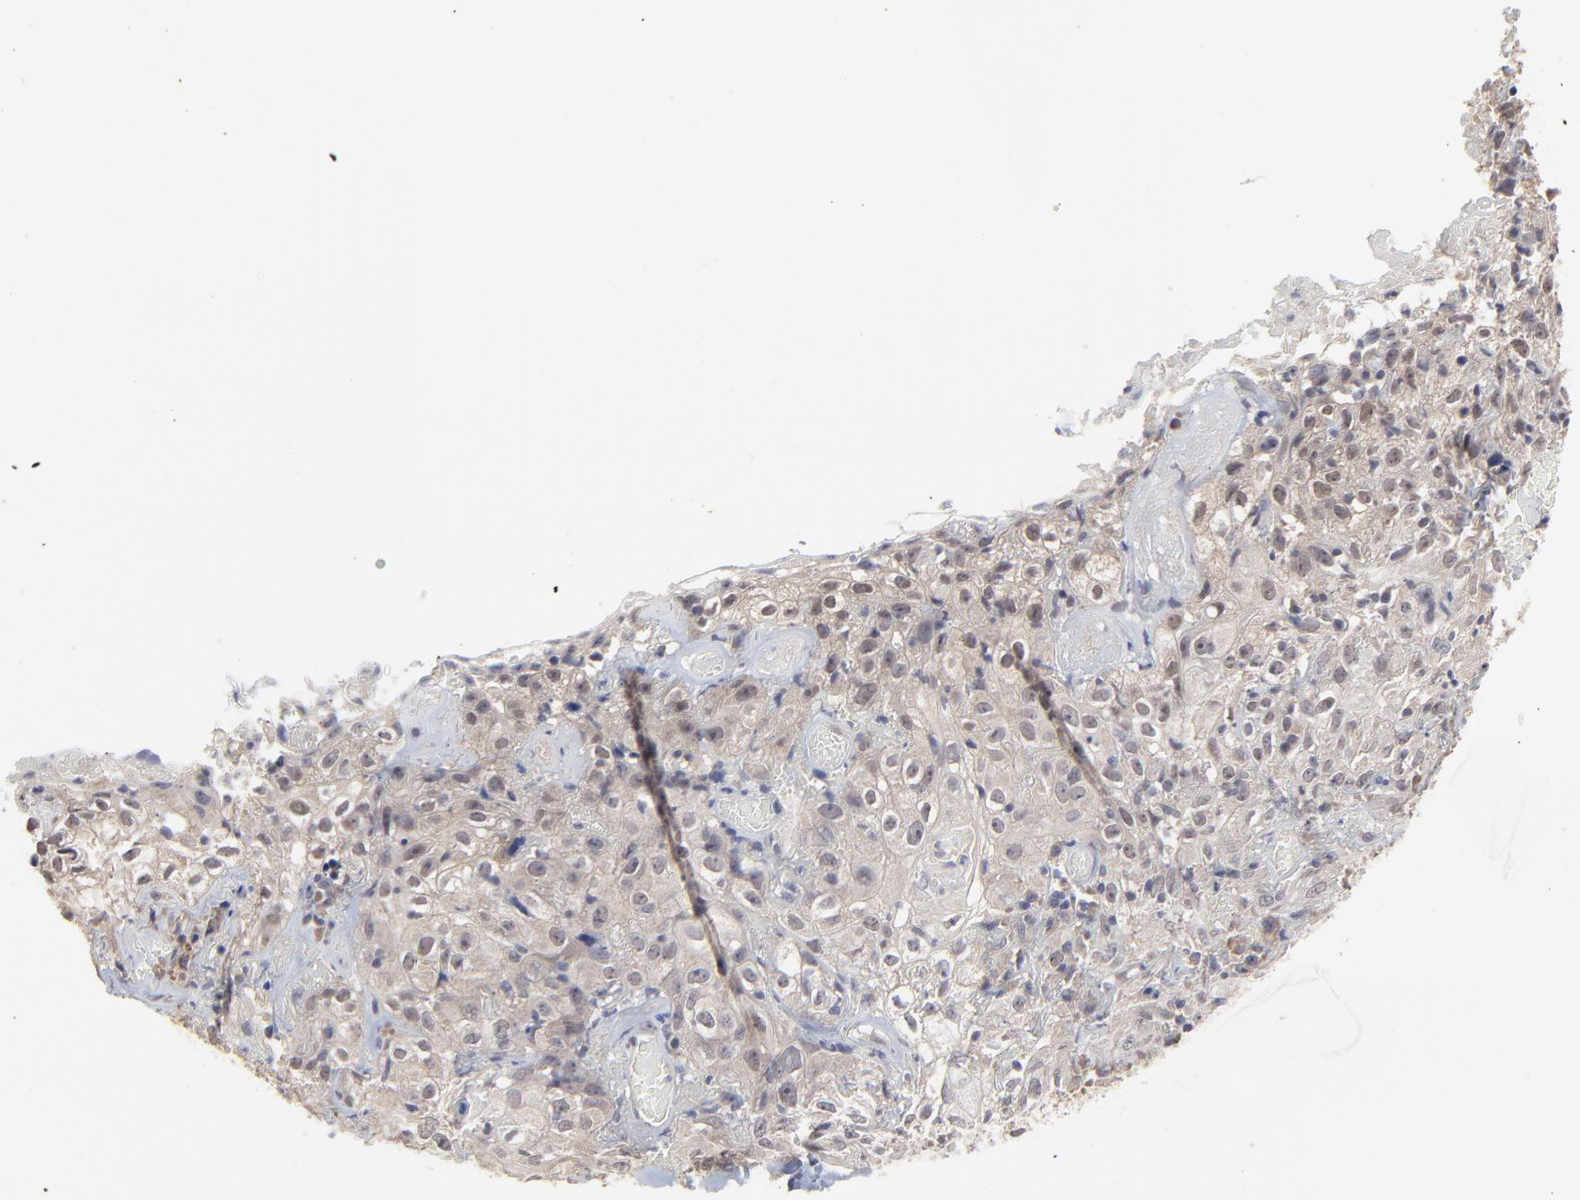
{"staining": {"intensity": "weak", "quantity": "25%-75%", "location": "cytoplasmic/membranous,nuclear"}, "tissue": "skin cancer", "cell_type": "Tumor cells", "image_type": "cancer", "snomed": [{"axis": "morphology", "description": "Squamous cell carcinoma, NOS"}, {"axis": "topography", "description": "Skin"}], "caption": "IHC photomicrograph of human skin cancer stained for a protein (brown), which exhibits low levels of weak cytoplasmic/membranous and nuclear staining in approximately 25%-75% of tumor cells.", "gene": "FAM199X", "patient": {"sex": "male", "age": 65}}